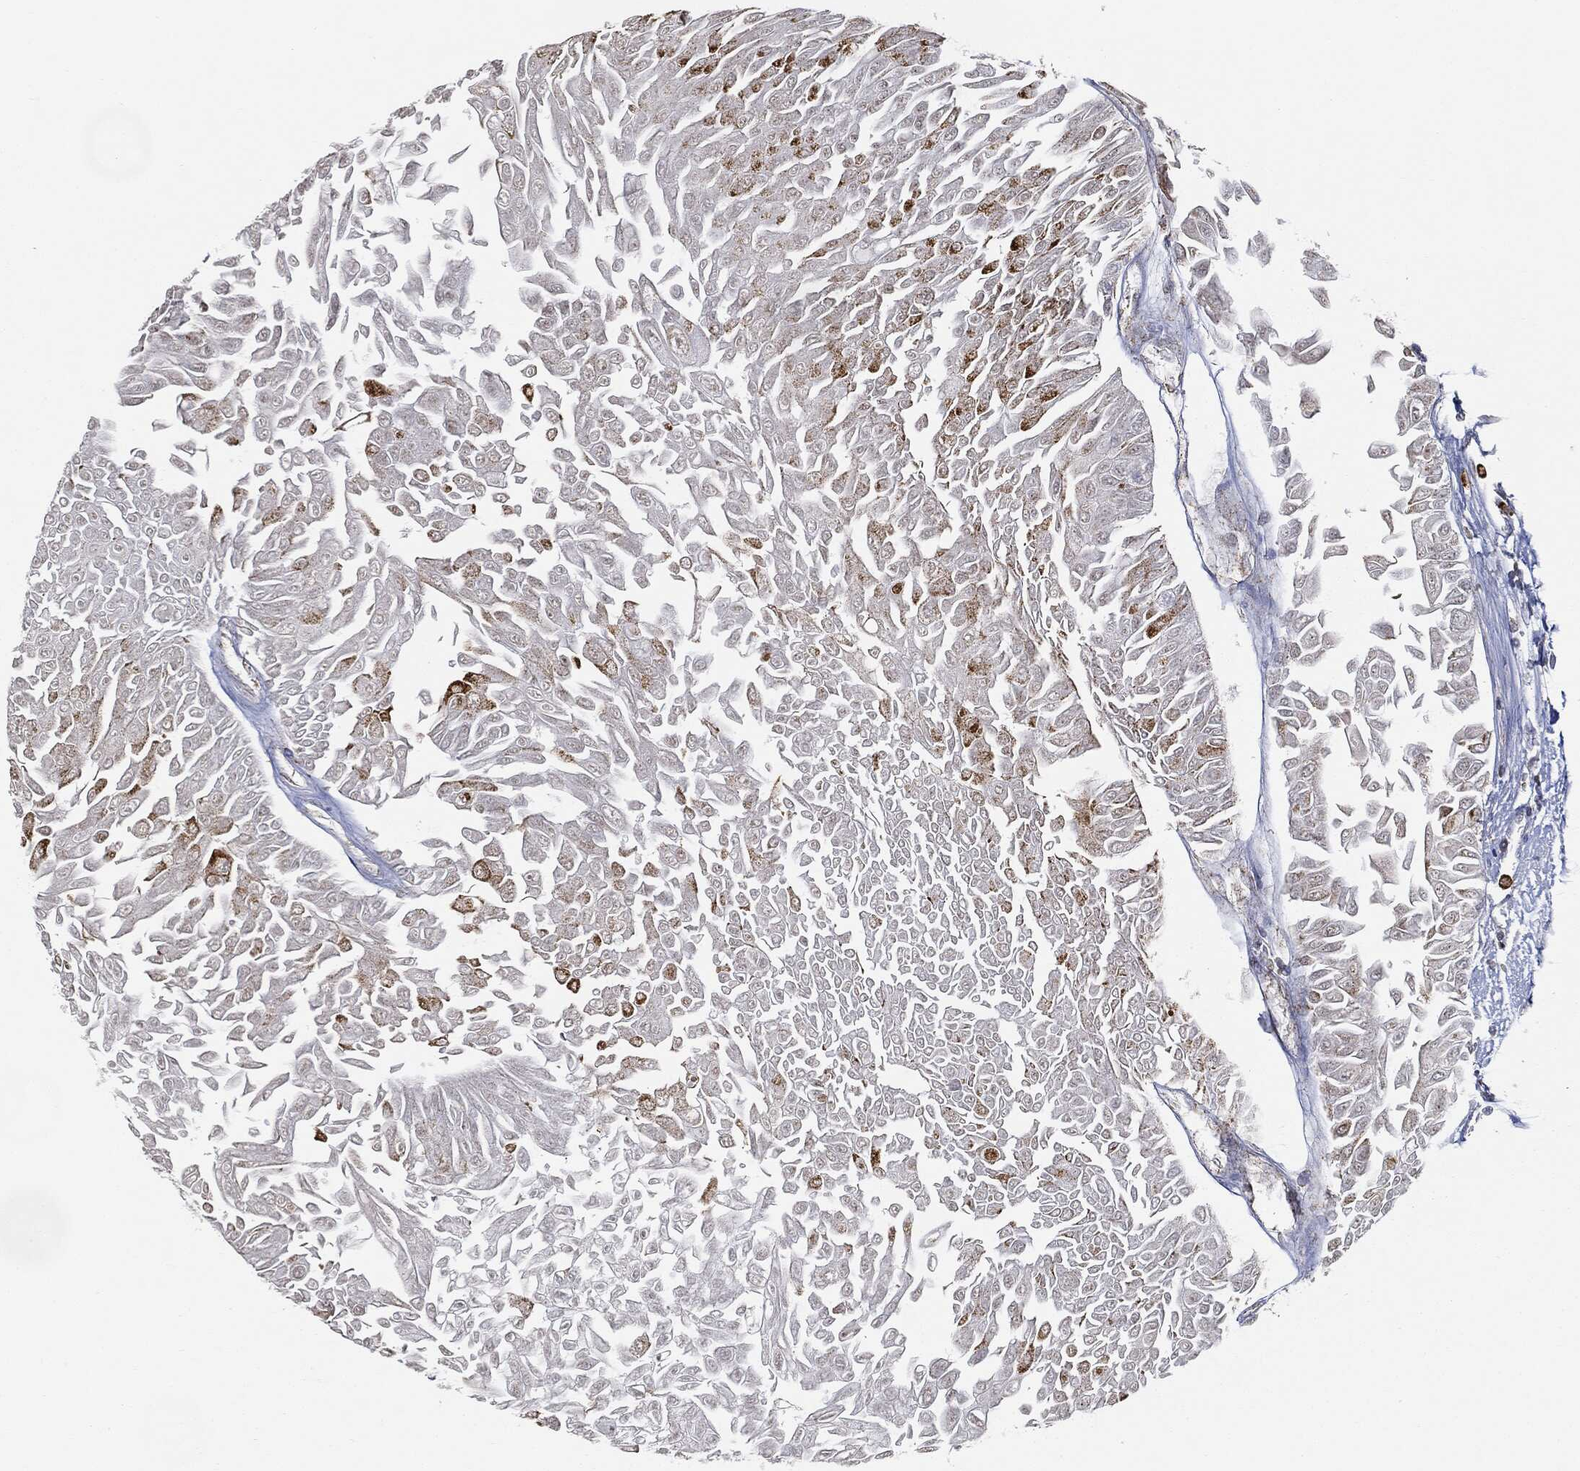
{"staining": {"intensity": "strong", "quantity": "<25%", "location": "cytoplasmic/membranous"}, "tissue": "urothelial cancer", "cell_type": "Tumor cells", "image_type": "cancer", "snomed": [{"axis": "morphology", "description": "Urothelial carcinoma, Low grade"}, {"axis": "topography", "description": "Urinary bladder"}], "caption": "IHC image of low-grade urothelial carcinoma stained for a protein (brown), which reveals medium levels of strong cytoplasmic/membranous staining in approximately <25% of tumor cells.", "gene": "CAPN15", "patient": {"sex": "male", "age": 67}}